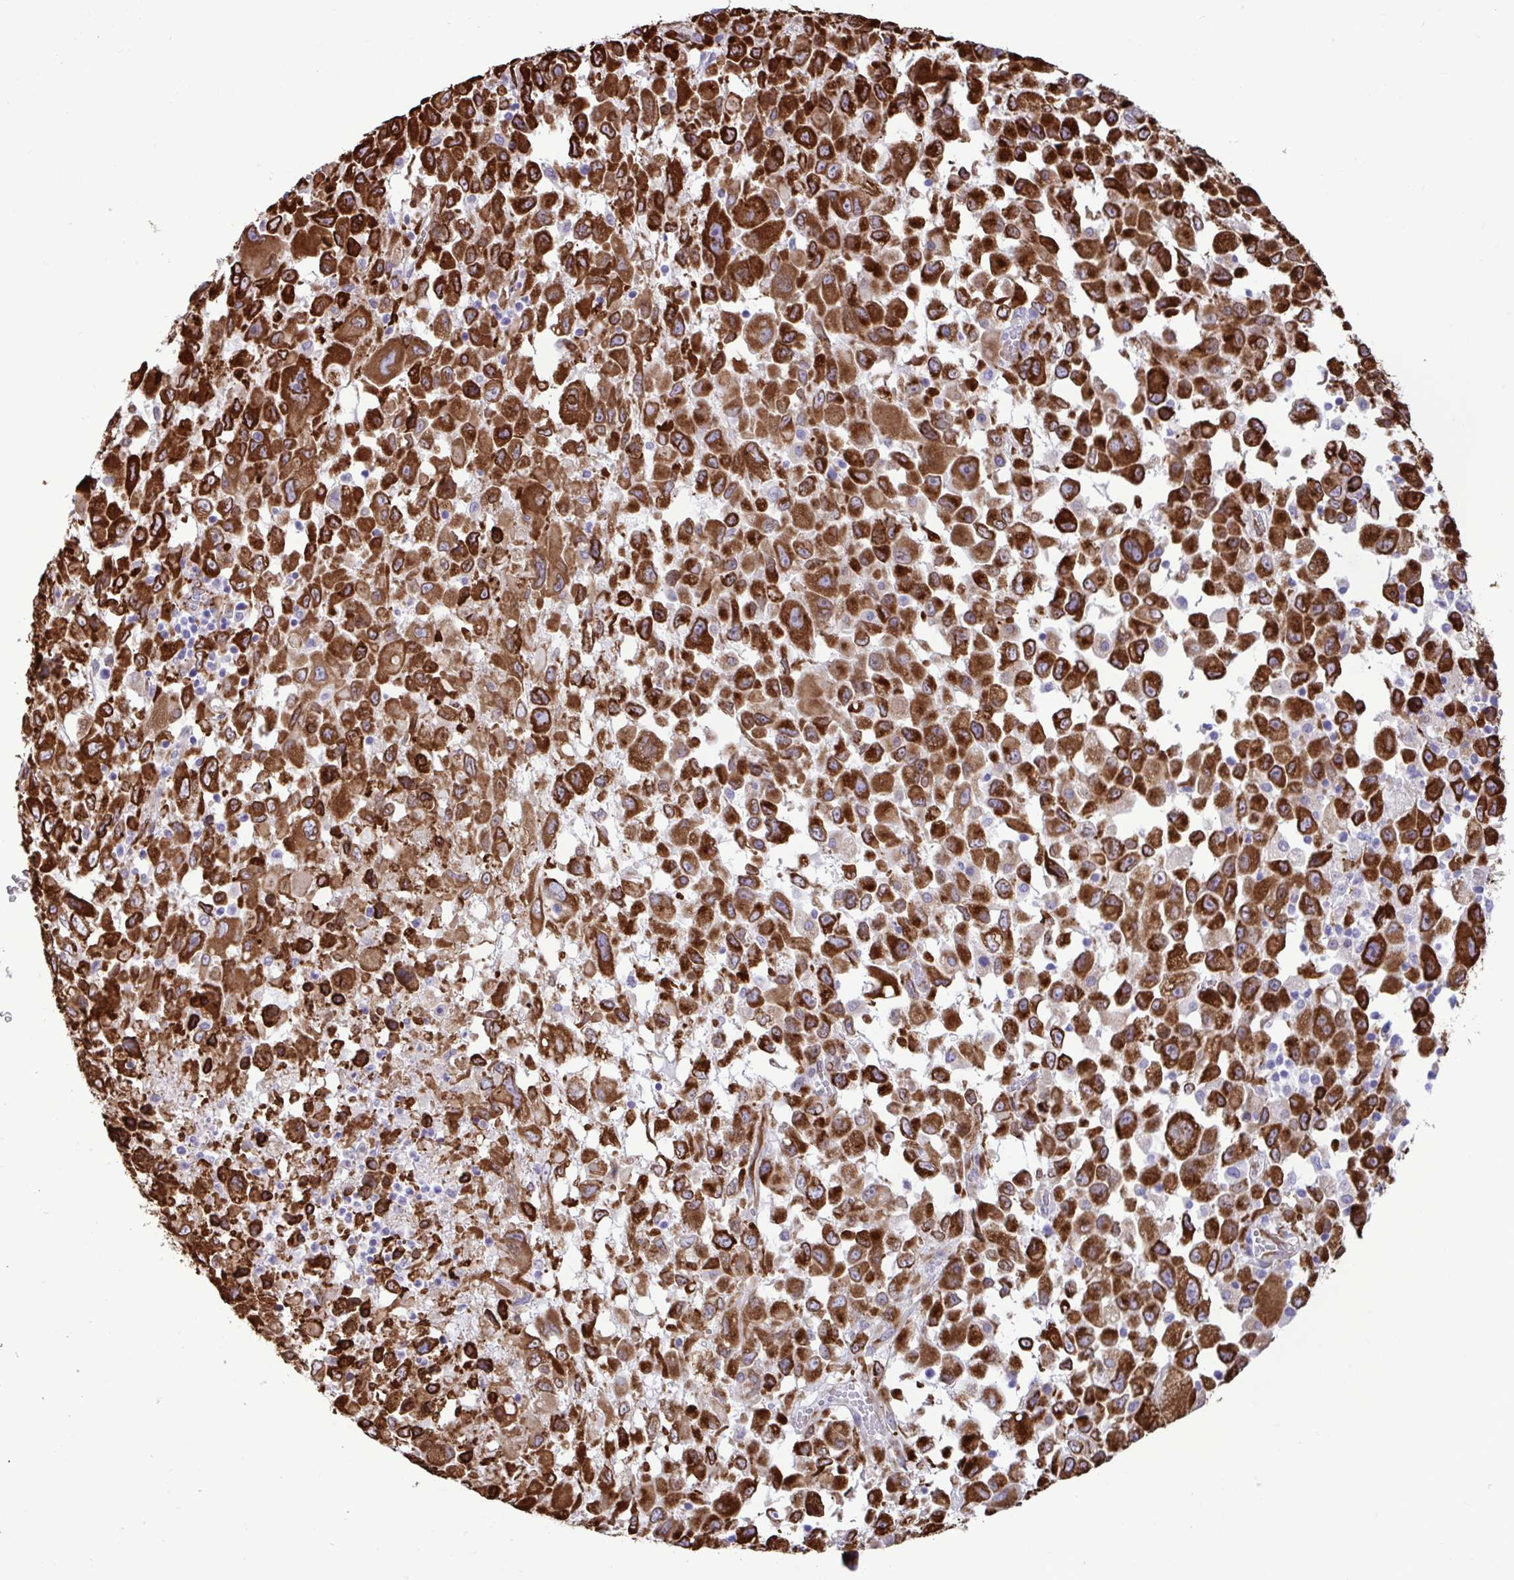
{"staining": {"intensity": "strong", "quantity": ">75%", "location": "cytoplasmic/membranous"}, "tissue": "melanoma", "cell_type": "Tumor cells", "image_type": "cancer", "snomed": [{"axis": "morphology", "description": "Malignant melanoma, Metastatic site"}, {"axis": "topography", "description": "Soft tissue"}], "caption": "DAB (3,3'-diaminobenzidine) immunohistochemical staining of malignant melanoma (metastatic site) shows strong cytoplasmic/membranous protein staining in about >75% of tumor cells.", "gene": "ASPH", "patient": {"sex": "male", "age": 50}}